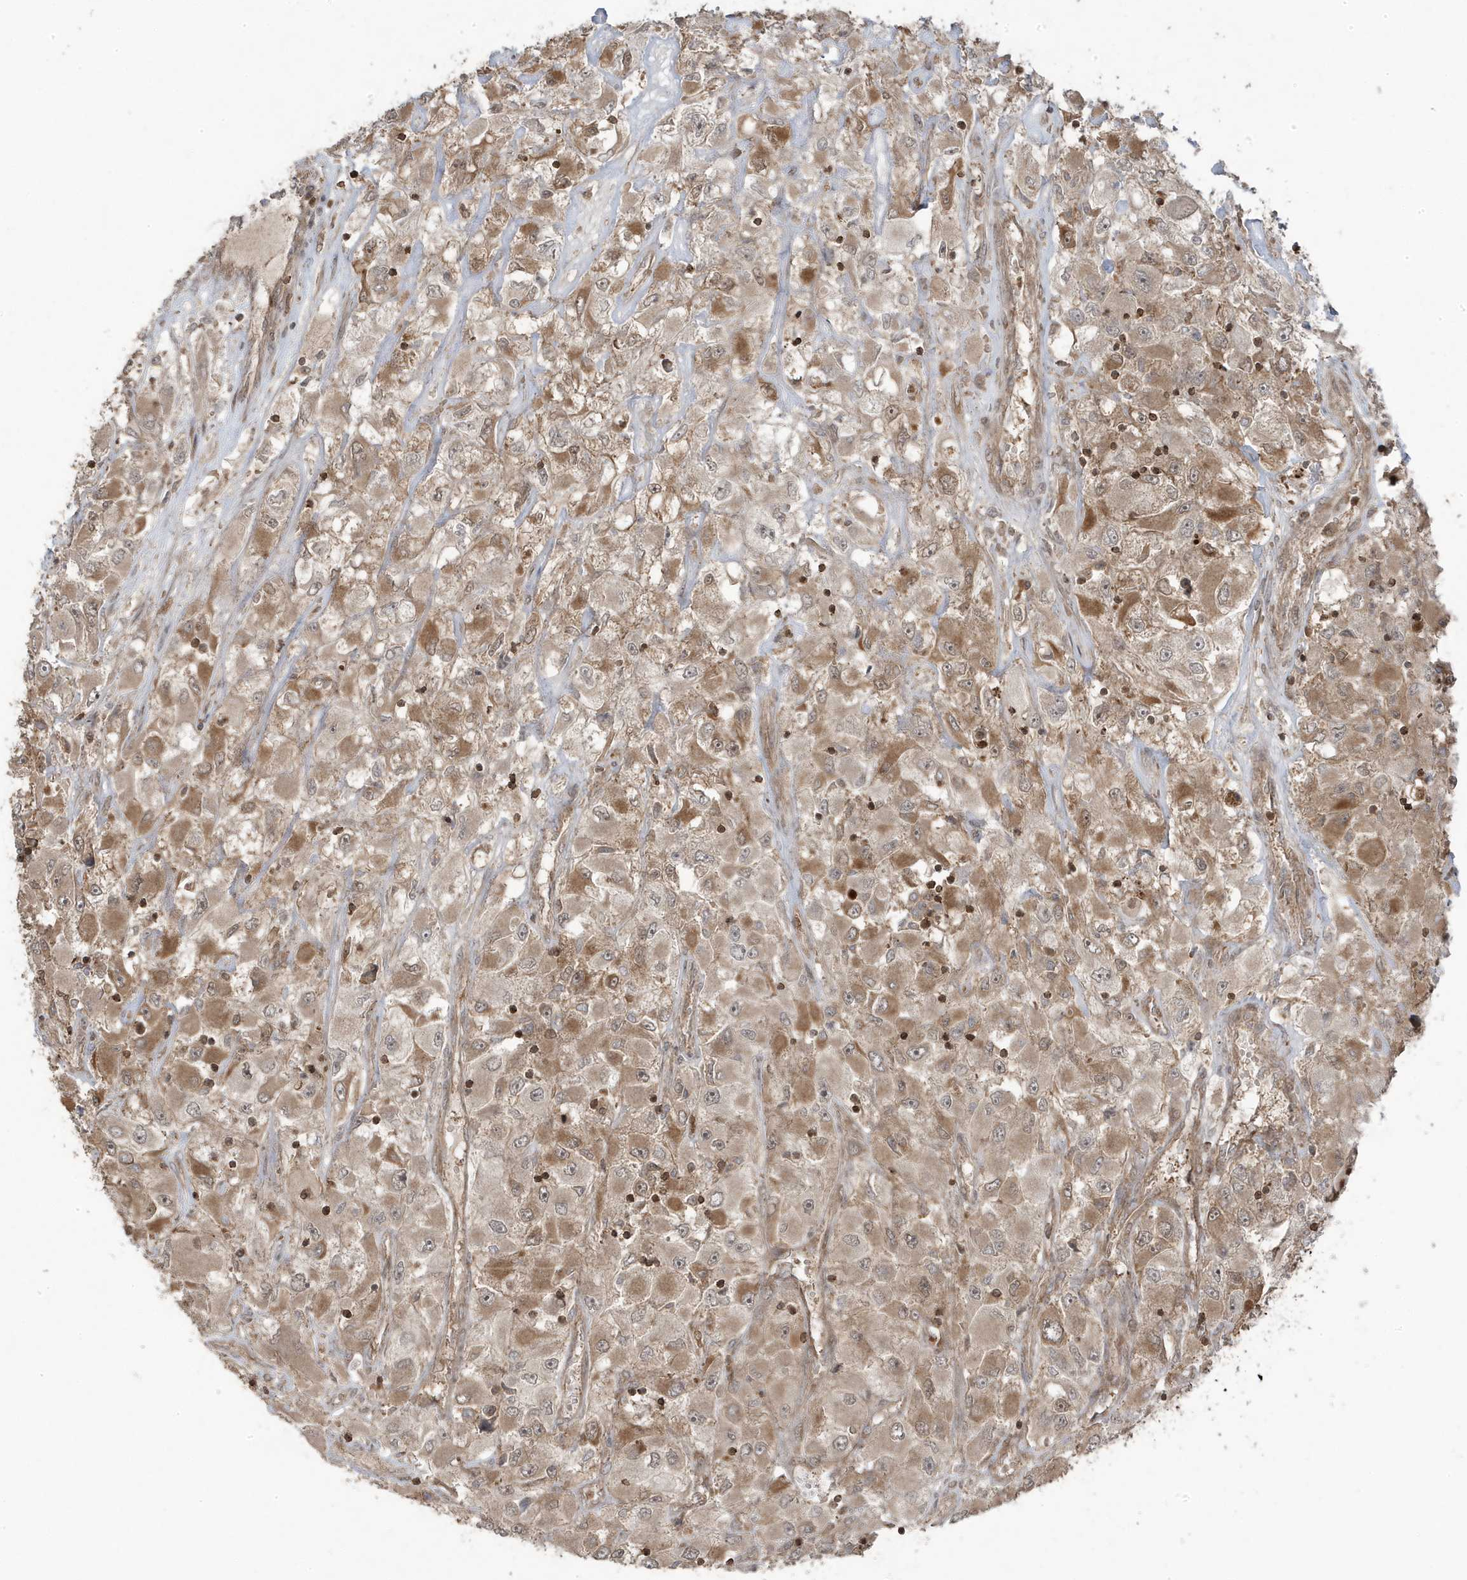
{"staining": {"intensity": "moderate", "quantity": "25%-75%", "location": "cytoplasmic/membranous"}, "tissue": "renal cancer", "cell_type": "Tumor cells", "image_type": "cancer", "snomed": [{"axis": "morphology", "description": "Adenocarcinoma, NOS"}, {"axis": "topography", "description": "Kidney"}], "caption": "Protein analysis of renal adenocarcinoma tissue demonstrates moderate cytoplasmic/membranous staining in approximately 25%-75% of tumor cells.", "gene": "ASAP1", "patient": {"sex": "female", "age": 52}}